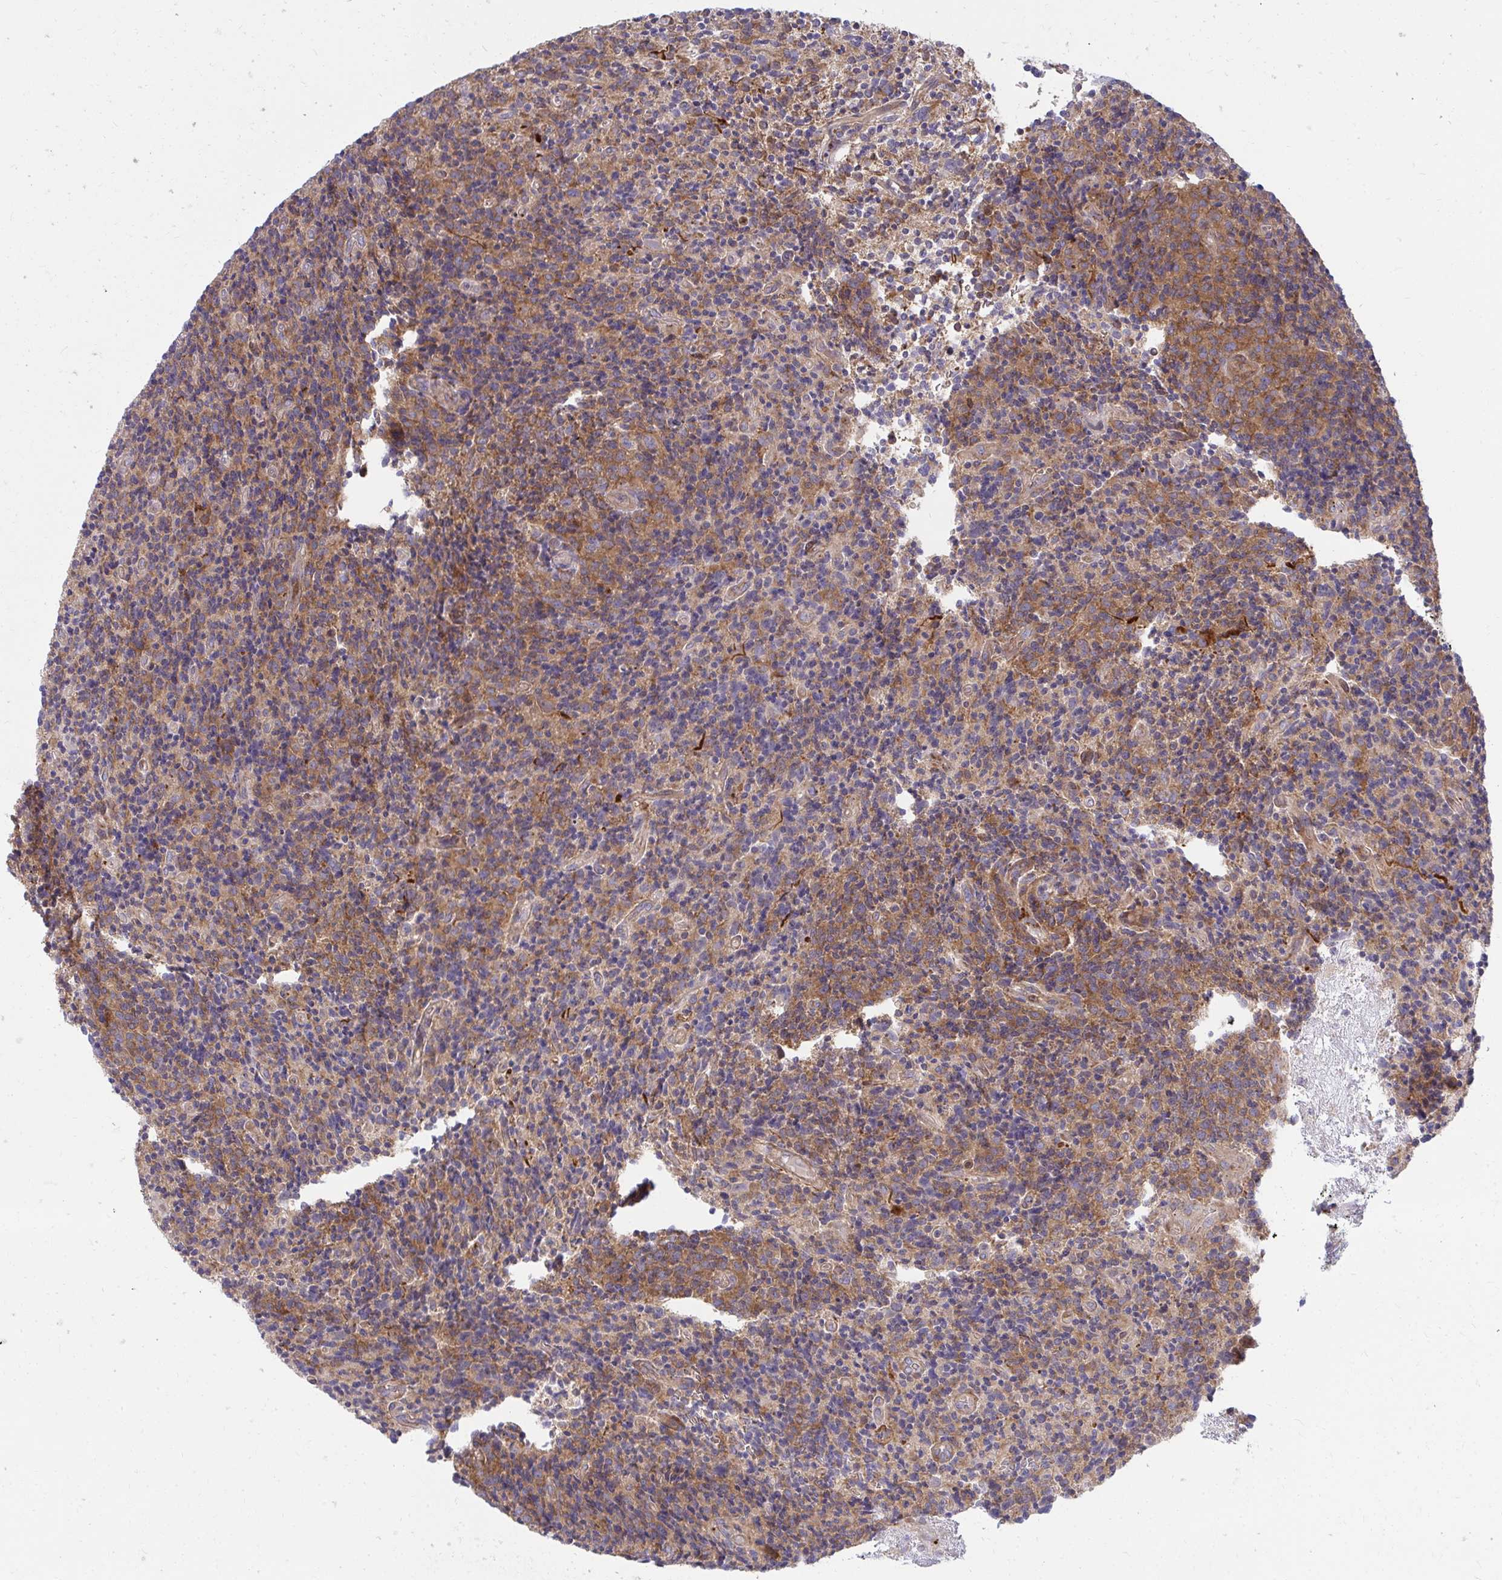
{"staining": {"intensity": "moderate", "quantity": ">75%", "location": "cytoplasmic/membranous"}, "tissue": "glioma", "cell_type": "Tumor cells", "image_type": "cancer", "snomed": [{"axis": "morphology", "description": "Glioma, malignant, High grade"}, {"axis": "topography", "description": "Brain"}], "caption": "IHC of malignant glioma (high-grade) exhibits medium levels of moderate cytoplasmic/membranous staining in about >75% of tumor cells. (DAB IHC, brown staining for protein, blue staining for nuclei).", "gene": "ASAP1", "patient": {"sex": "male", "age": 76}}